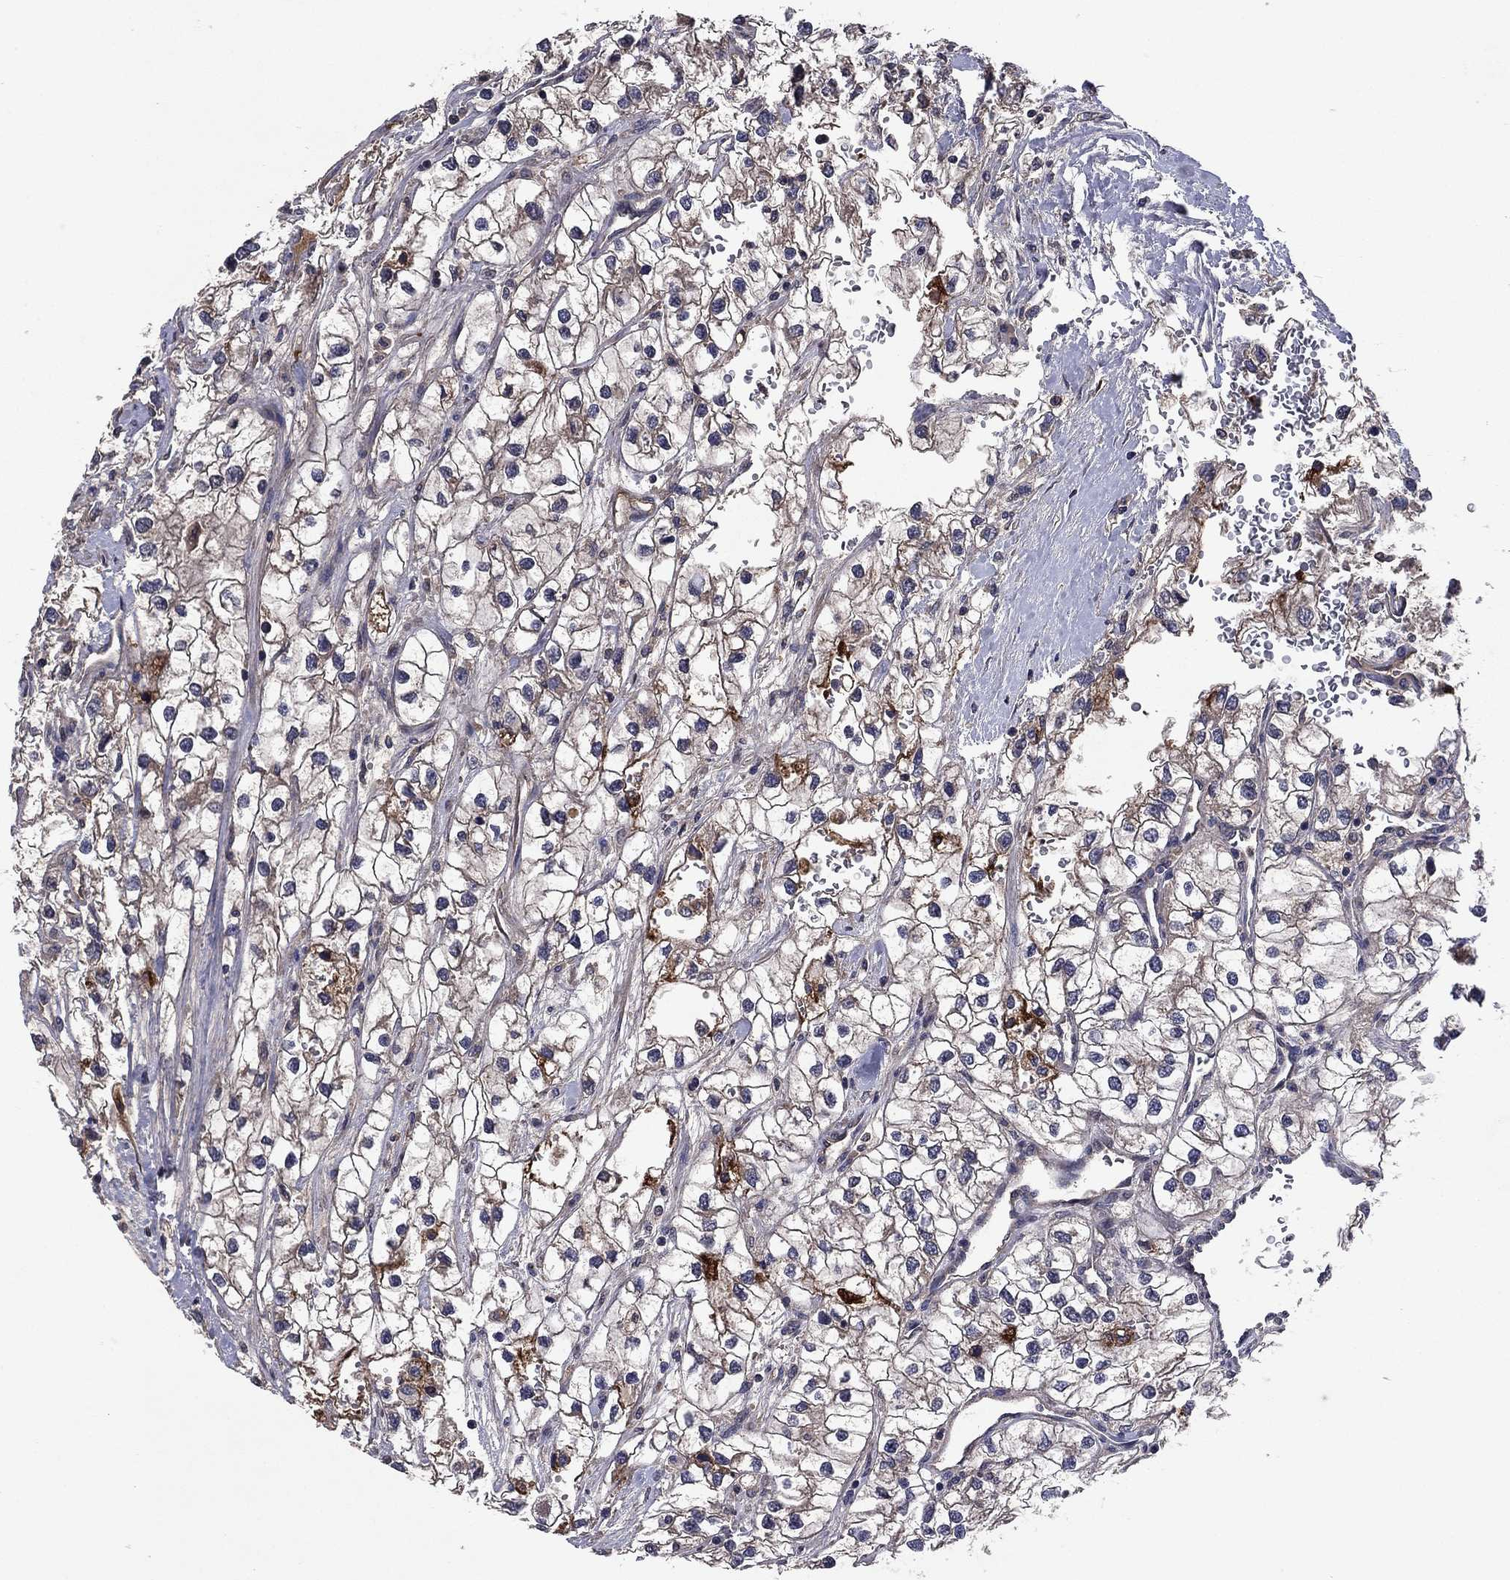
{"staining": {"intensity": "moderate", "quantity": "<25%", "location": "cytoplasmic/membranous"}, "tissue": "renal cancer", "cell_type": "Tumor cells", "image_type": "cancer", "snomed": [{"axis": "morphology", "description": "Adenocarcinoma, NOS"}, {"axis": "topography", "description": "Kidney"}], "caption": "About <25% of tumor cells in renal cancer demonstrate moderate cytoplasmic/membranous protein positivity as visualized by brown immunohistochemical staining.", "gene": "PROS1", "patient": {"sex": "male", "age": 59}}